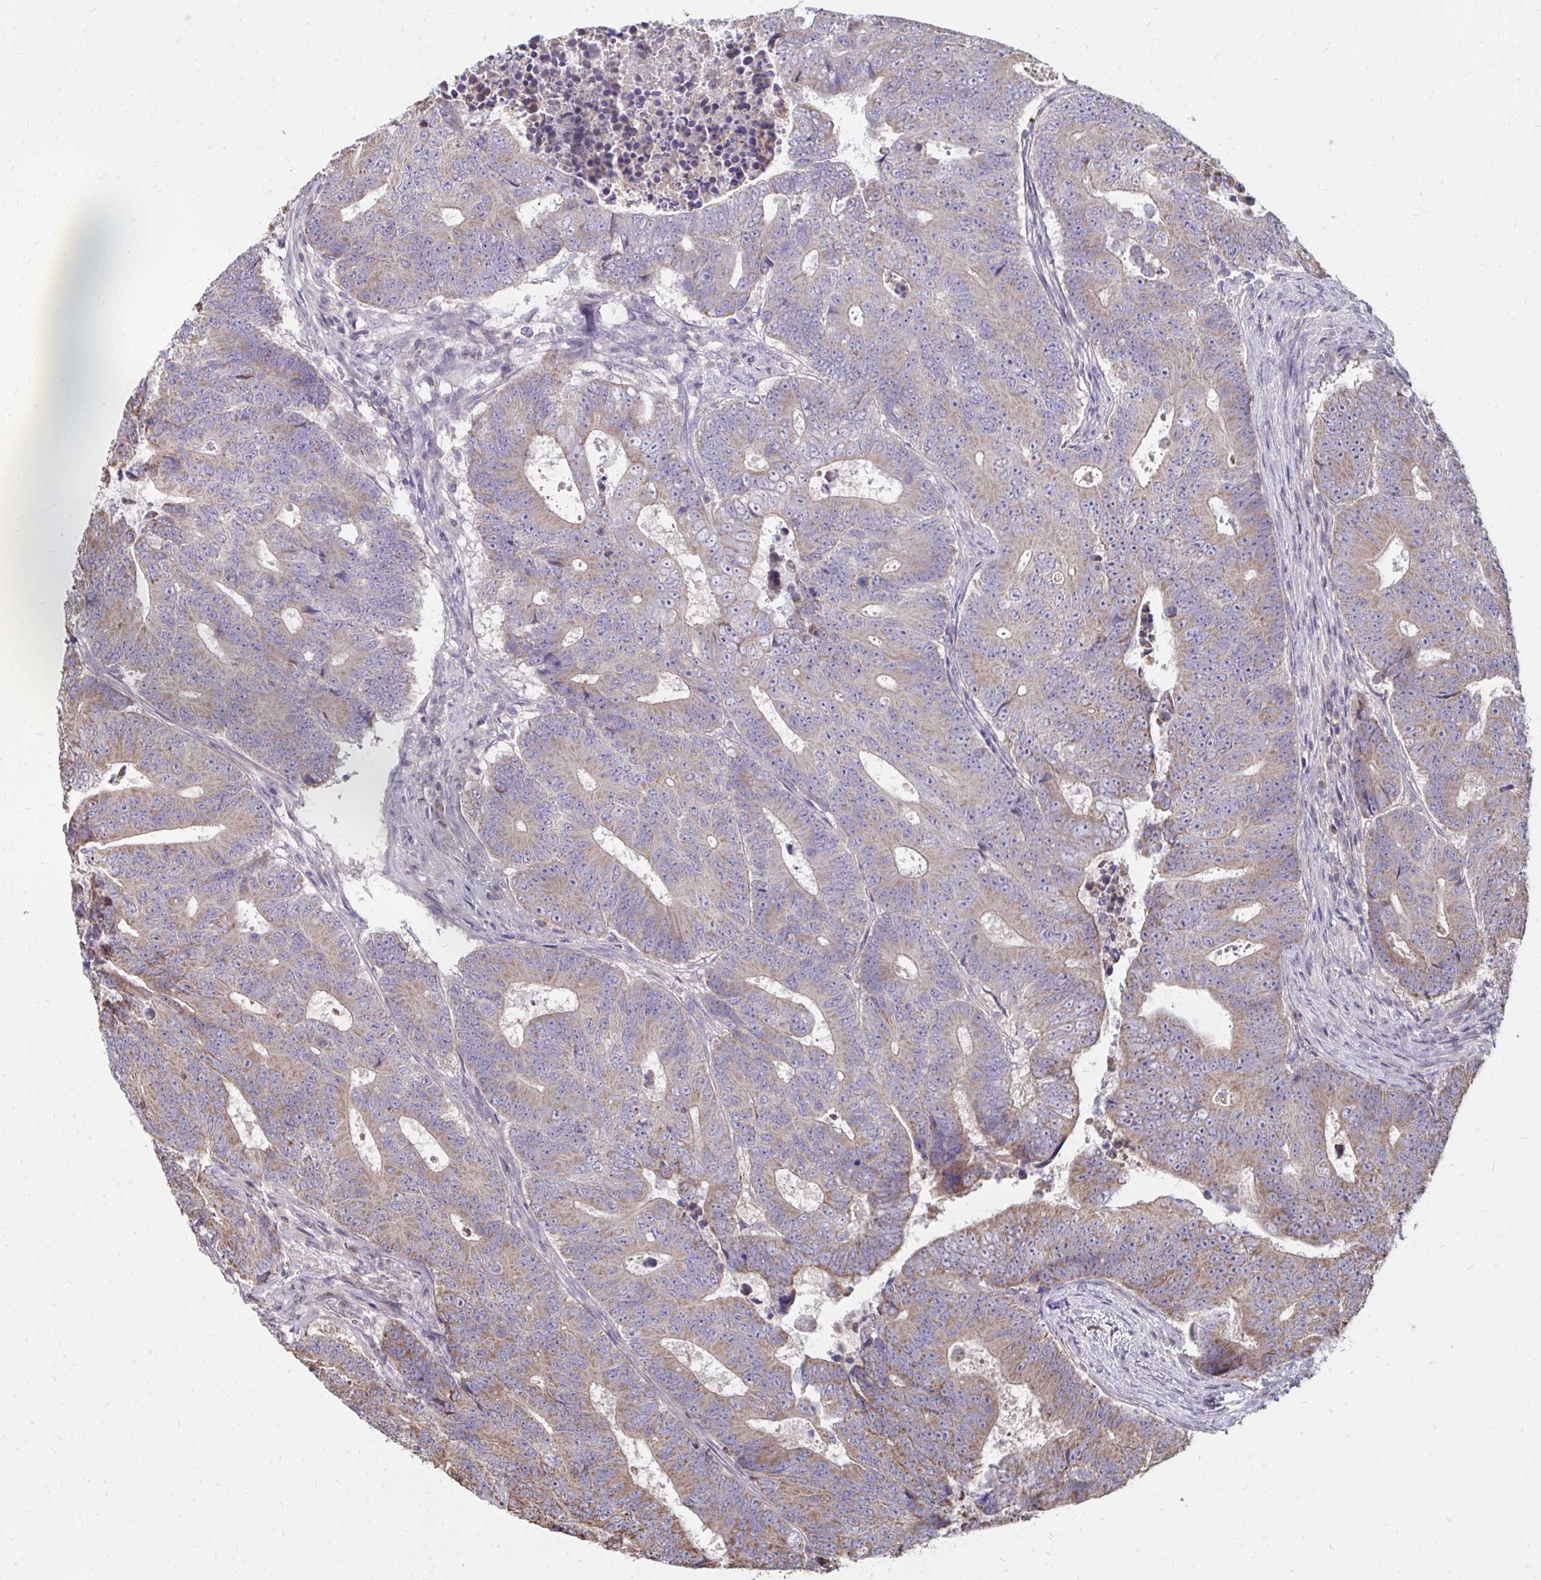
{"staining": {"intensity": "weak", "quantity": "25%-75%", "location": "cytoplasmic/membranous"}, "tissue": "colorectal cancer", "cell_type": "Tumor cells", "image_type": "cancer", "snomed": [{"axis": "morphology", "description": "Adenocarcinoma, NOS"}, {"axis": "topography", "description": "Colon"}], "caption": "High-magnification brightfield microscopy of colorectal cancer stained with DAB (3,3'-diaminobenzidine) (brown) and counterstained with hematoxylin (blue). tumor cells exhibit weak cytoplasmic/membranous staining is present in approximately25%-75% of cells.", "gene": "DNAJA2", "patient": {"sex": "female", "age": 48}}